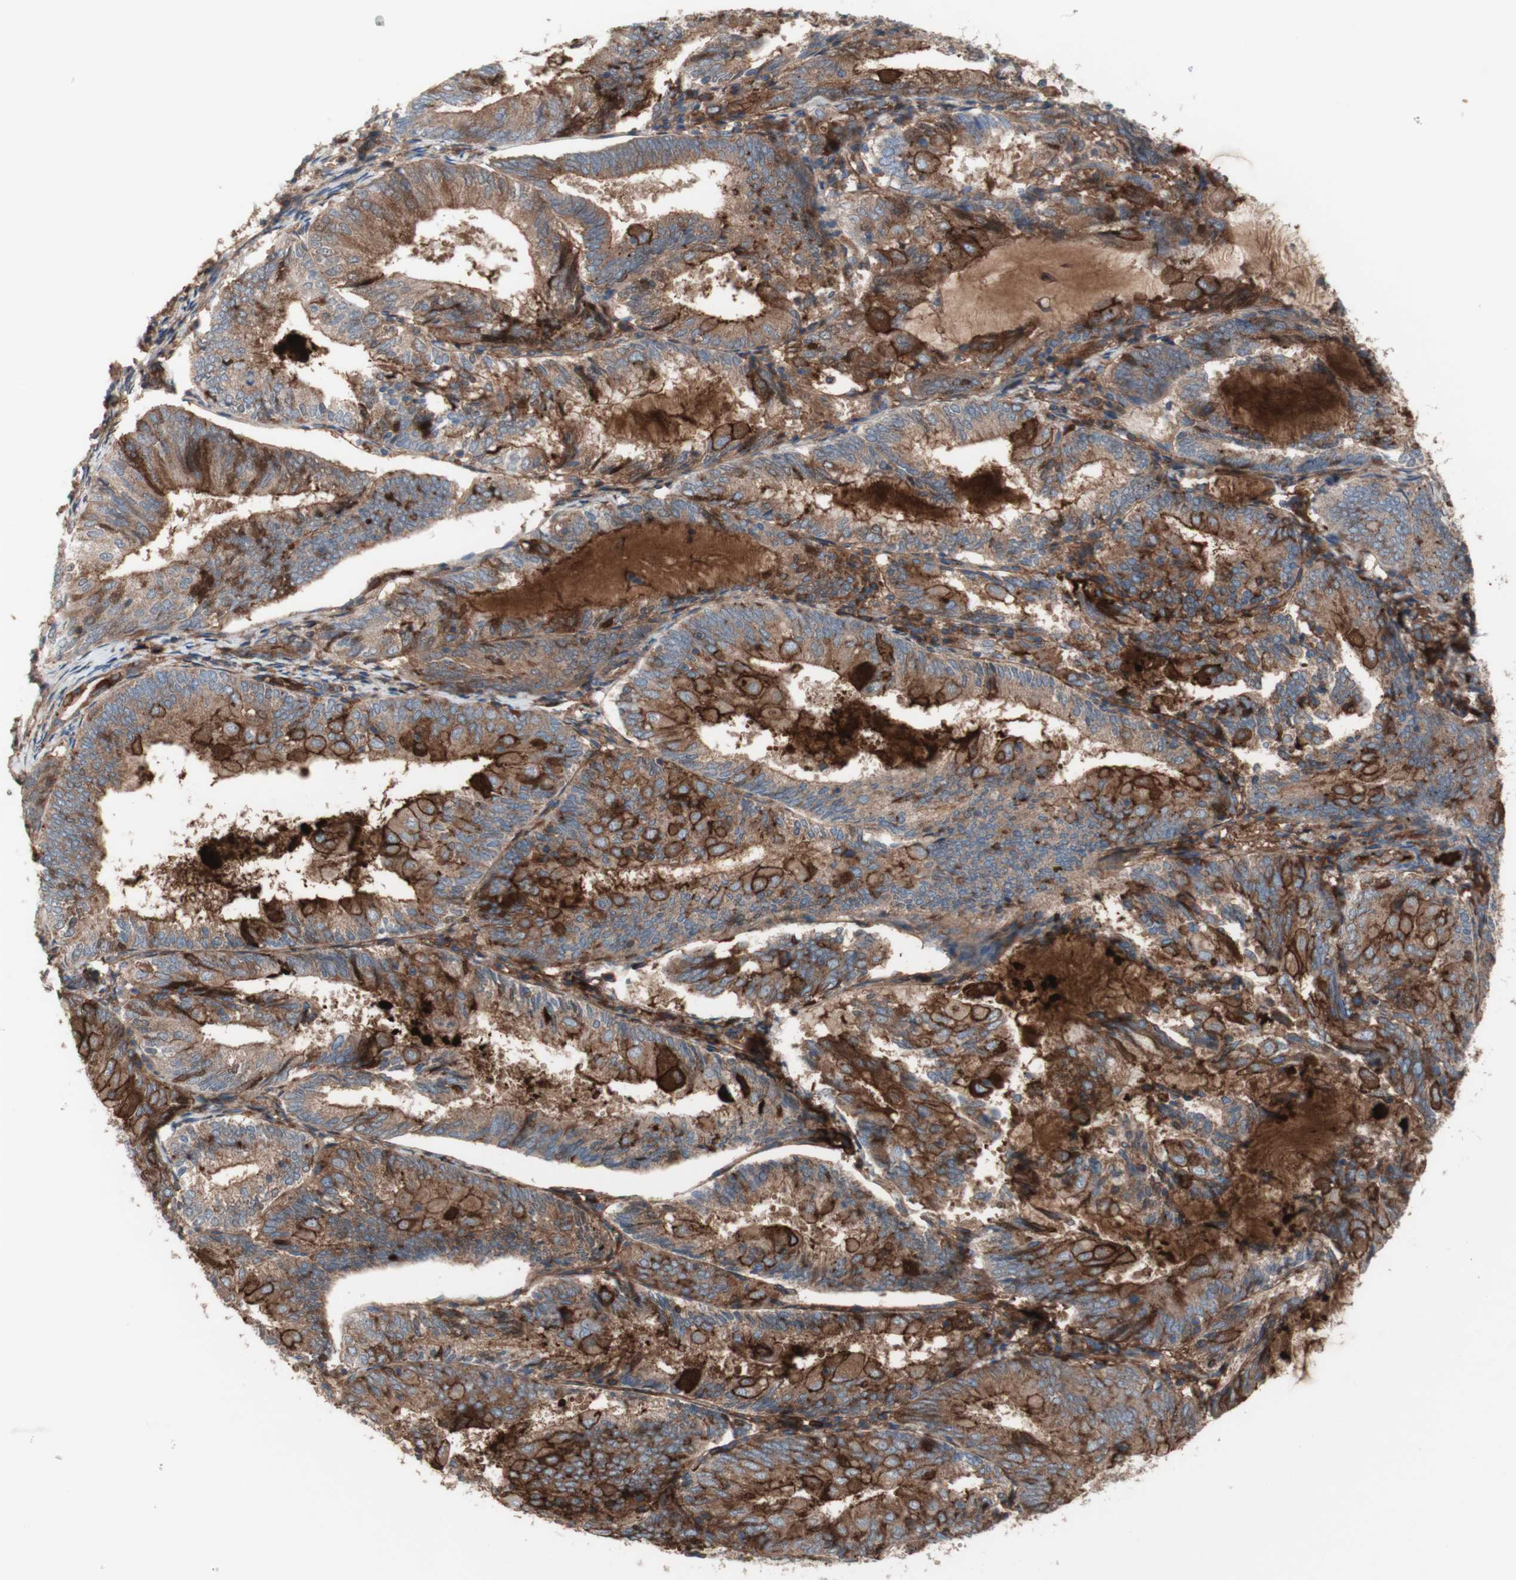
{"staining": {"intensity": "strong", "quantity": ">75%", "location": "cytoplasmic/membranous"}, "tissue": "endometrial cancer", "cell_type": "Tumor cells", "image_type": "cancer", "snomed": [{"axis": "morphology", "description": "Adenocarcinoma, NOS"}, {"axis": "topography", "description": "Endometrium"}], "caption": "The image shows a brown stain indicating the presence of a protein in the cytoplasmic/membranous of tumor cells in endometrial adenocarcinoma.", "gene": "CD46", "patient": {"sex": "female", "age": 81}}